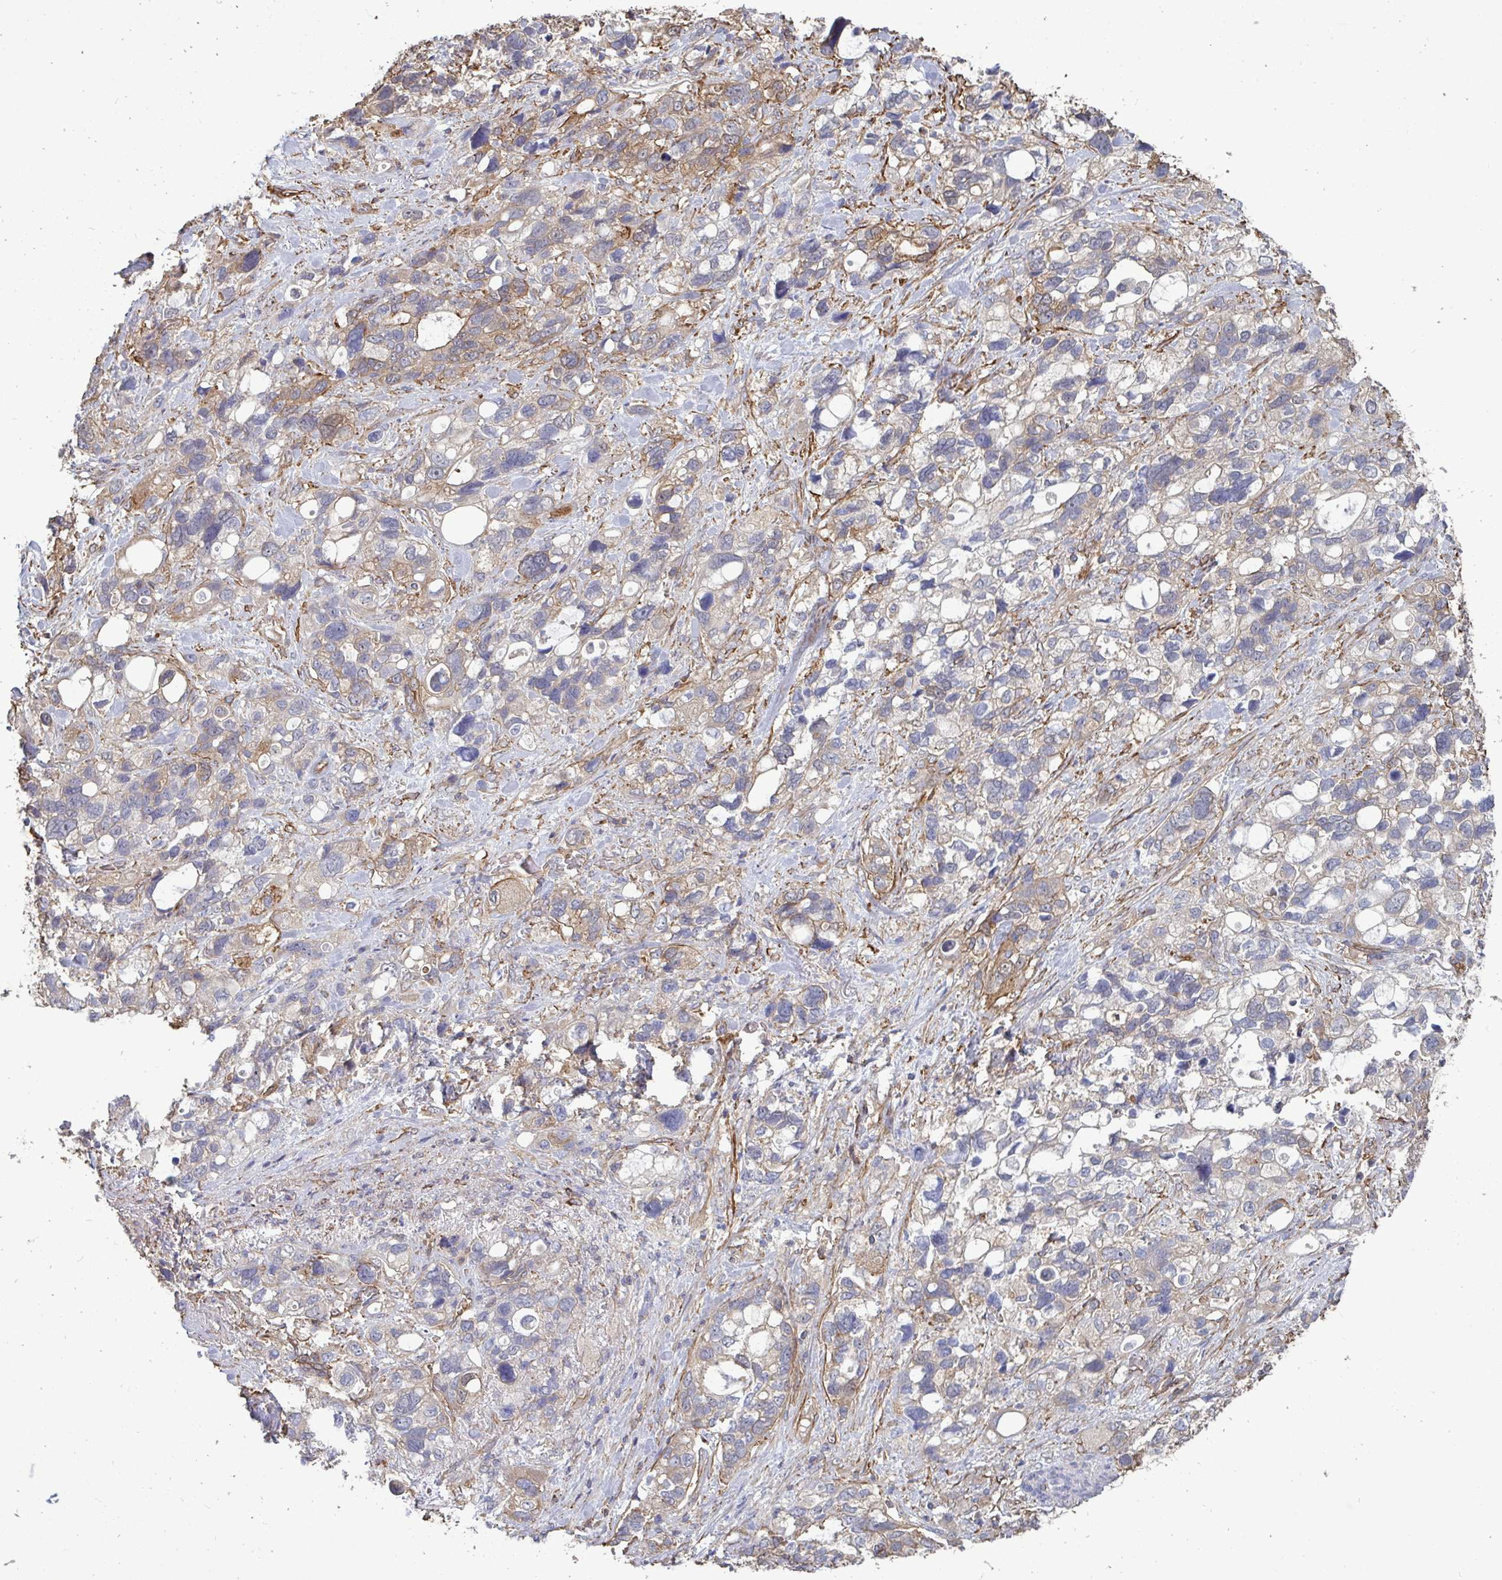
{"staining": {"intensity": "weak", "quantity": "<25%", "location": "cytoplasmic/membranous"}, "tissue": "stomach cancer", "cell_type": "Tumor cells", "image_type": "cancer", "snomed": [{"axis": "morphology", "description": "Adenocarcinoma, NOS"}, {"axis": "topography", "description": "Stomach, upper"}], "caption": "Stomach adenocarcinoma was stained to show a protein in brown. There is no significant positivity in tumor cells.", "gene": "ISCU", "patient": {"sex": "female", "age": 81}}